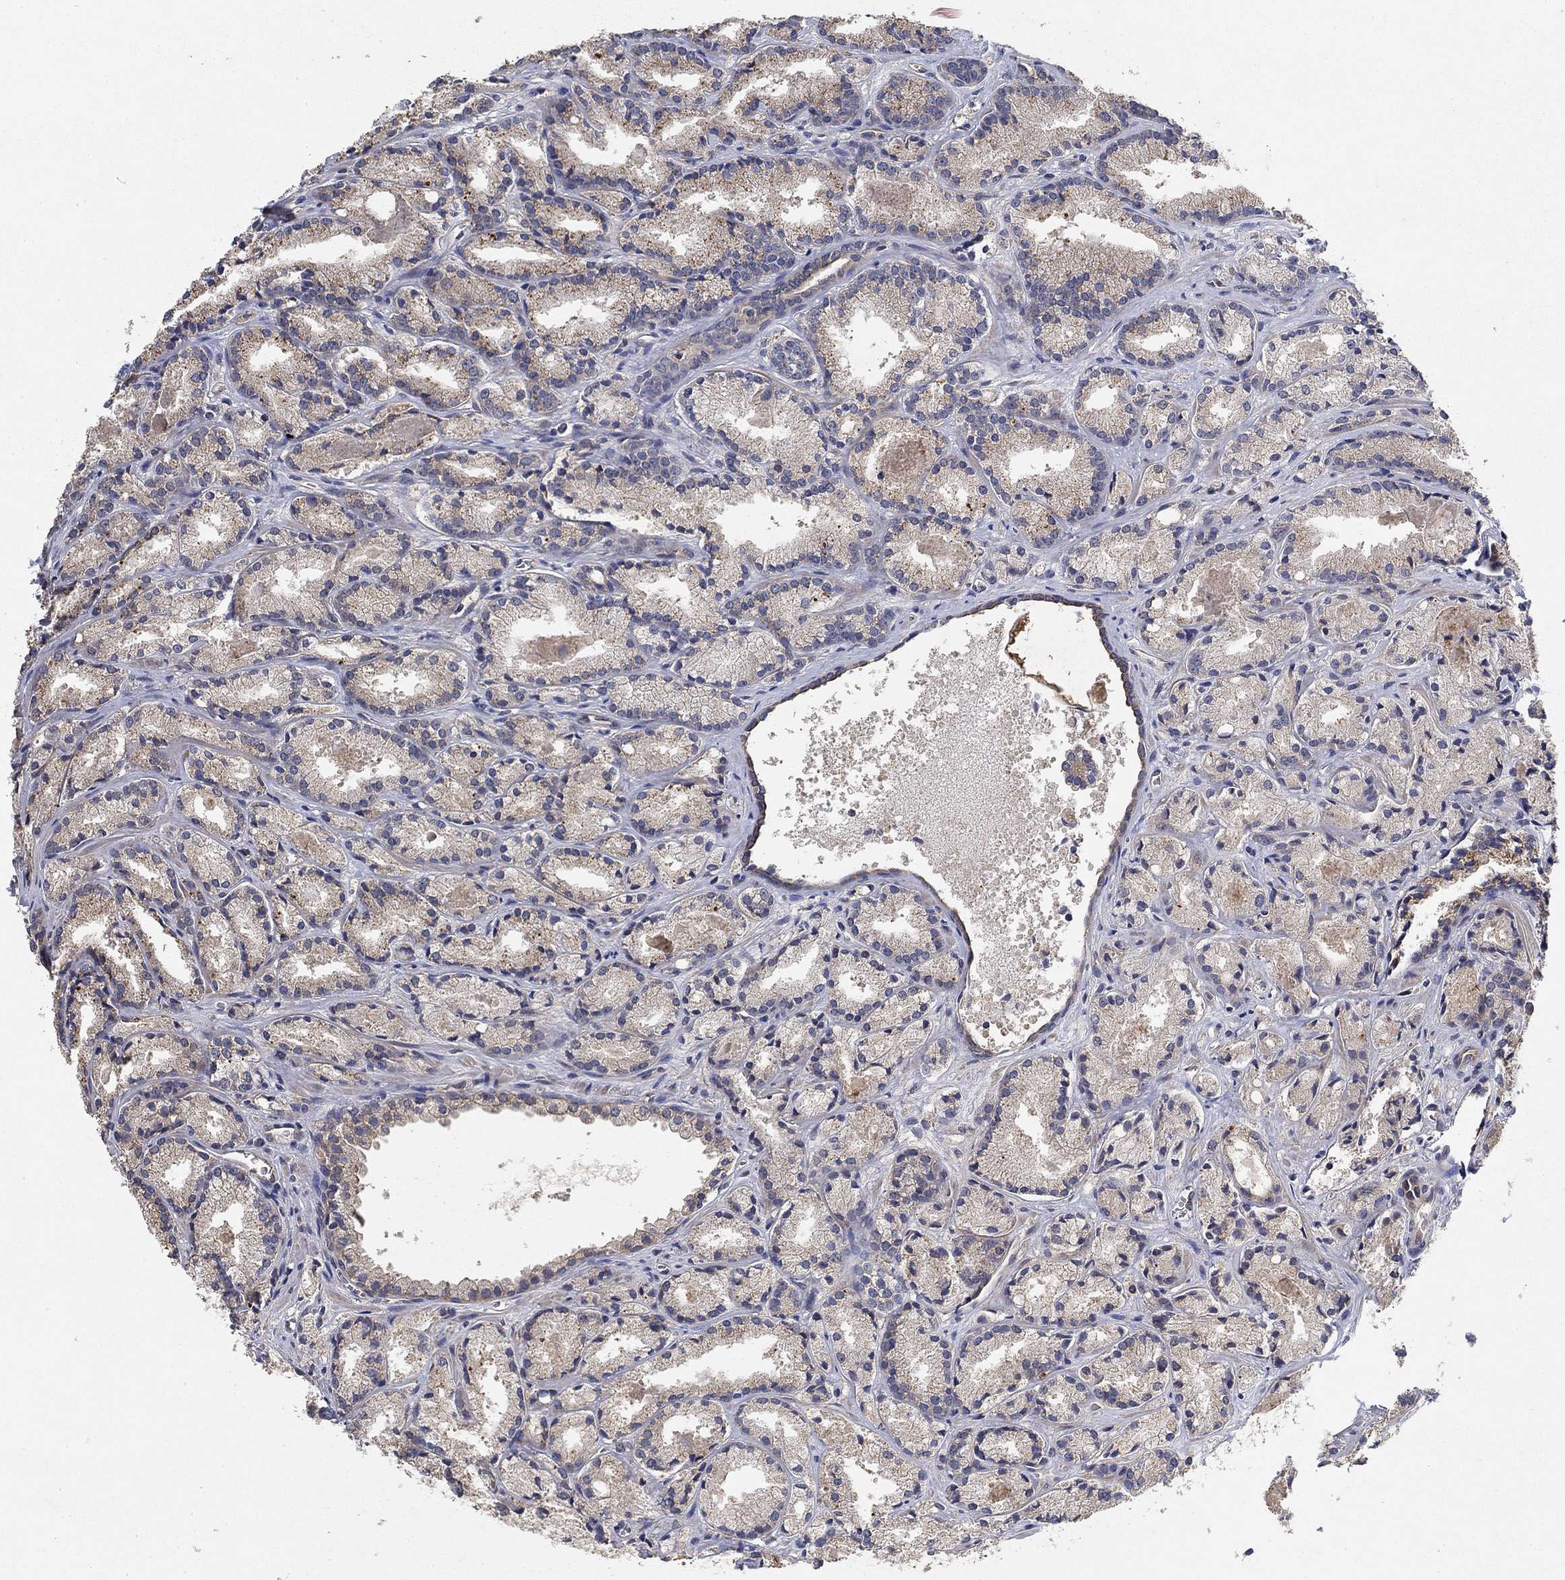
{"staining": {"intensity": "negative", "quantity": "none", "location": "none"}, "tissue": "prostate cancer", "cell_type": "Tumor cells", "image_type": "cancer", "snomed": [{"axis": "morphology", "description": "Adenocarcinoma, NOS"}, {"axis": "morphology", "description": "Adenocarcinoma, High grade"}, {"axis": "topography", "description": "Prostate"}], "caption": "IHC histopathology image of human prostate cancer stained for a protein (brown), which reveals no positivity in tumor cells.", "gene": "MCUR1", "patient": {"sex": "male", "age": 70}}